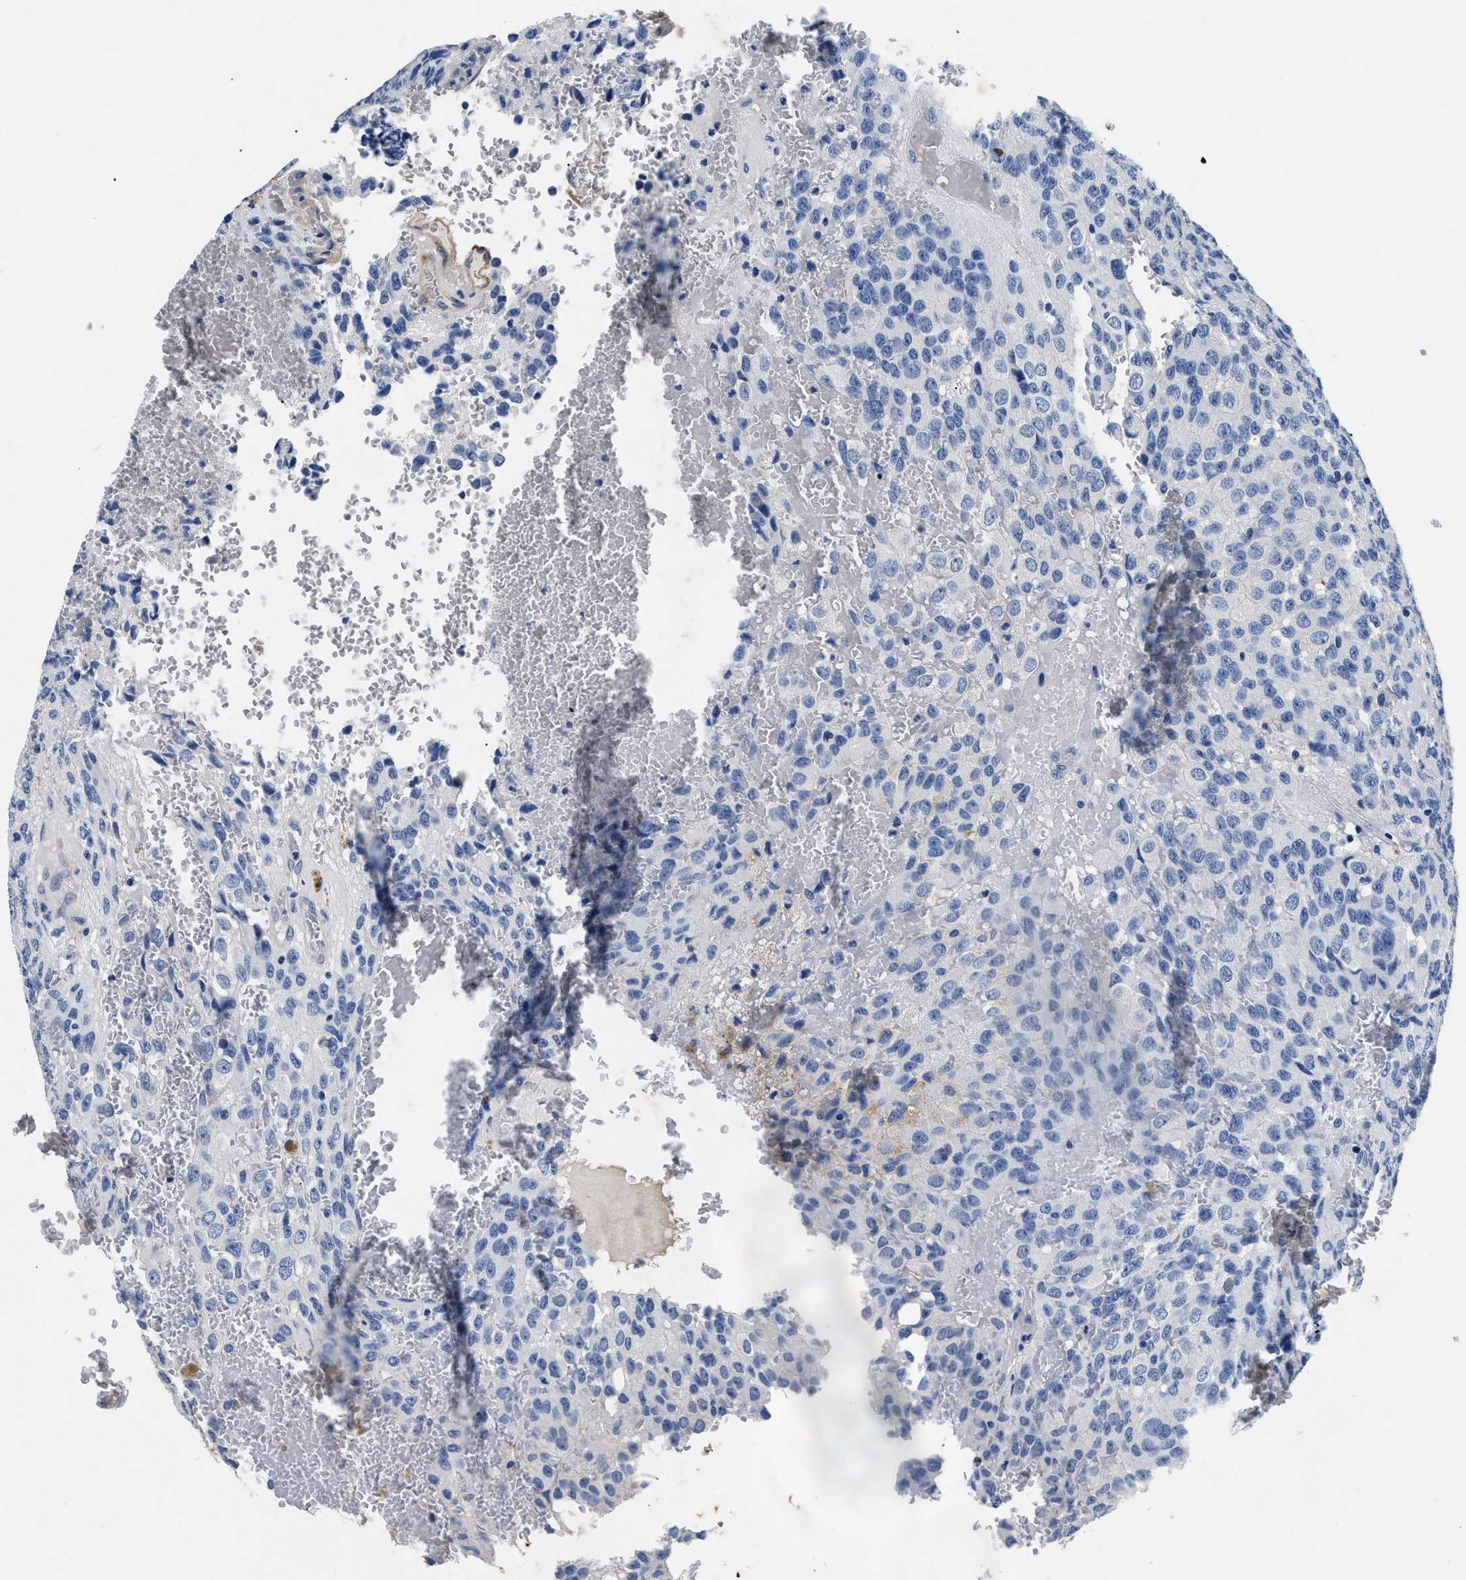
{"staining": {"intensity": "negative", "quantity": "none", "location": "none"}, "tissue": "glioma", "cell_type": "Tumor cells", "image_type": "cancer", "snomed": [{"axis": "morphology", "description": "Glioma, malignant, High grade"}, {"axis": "topography", "description": "Brain"}], "caption": "Tumor cells show no significant protein staining in malignant glioma (high-grade).", "gene": "LAMA3", "patient": {"sex": "male", "age": 32}}